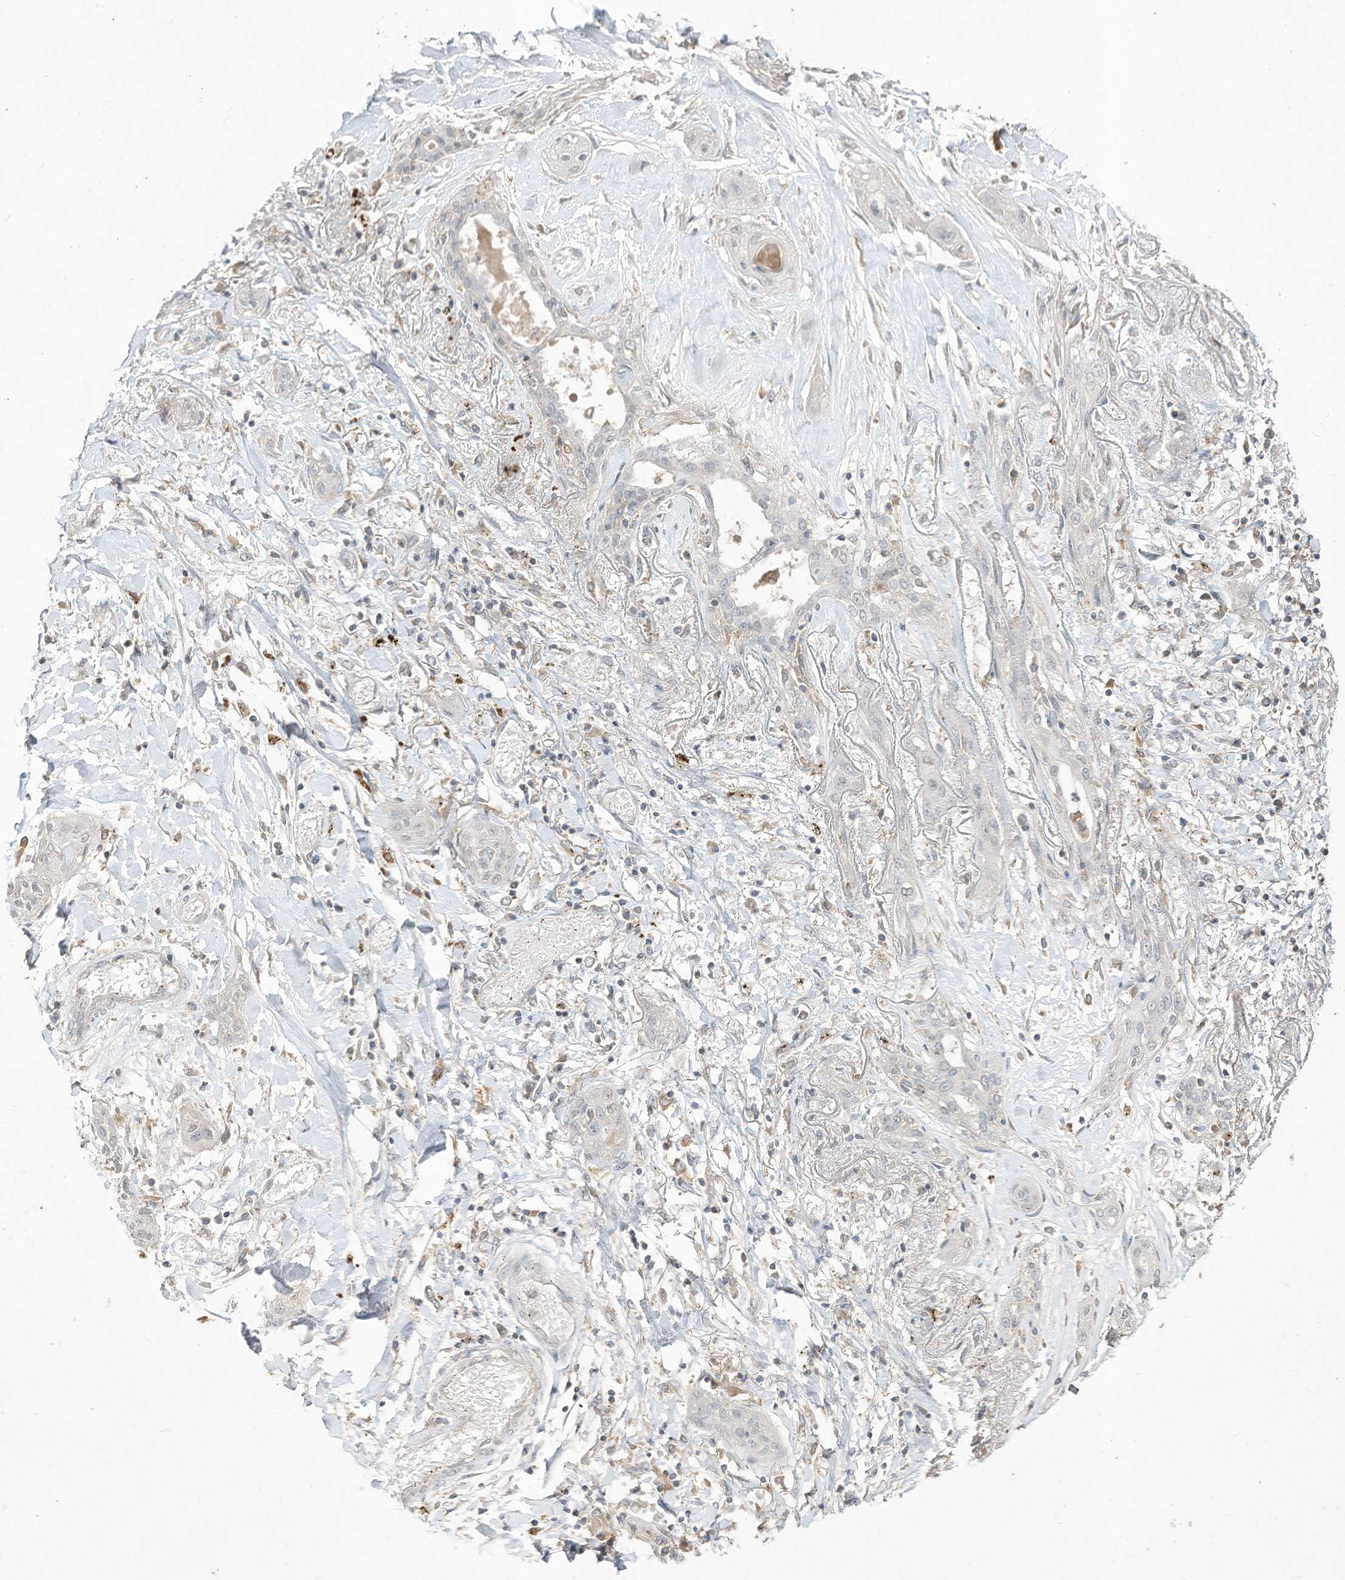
{"staining": {"intensity": "negative", "quantity": "none", "location": "none"}, "tissue": "lung cancer", "cell_type": "Tumor cells", "image_type": "cancer", "snomed": [{"axis": "morphology", "description": "Squamous cell carcinoma, NOS"}, {"axis": "topography", "description": "Lung"}], "caption": "Immunohistochemistry micrograph of lung cancer stained for a protein (brown), which exhibits no staining in tumor cells.", "gene": "LDAH", "patient": {"sex": "female", "age": 47}}